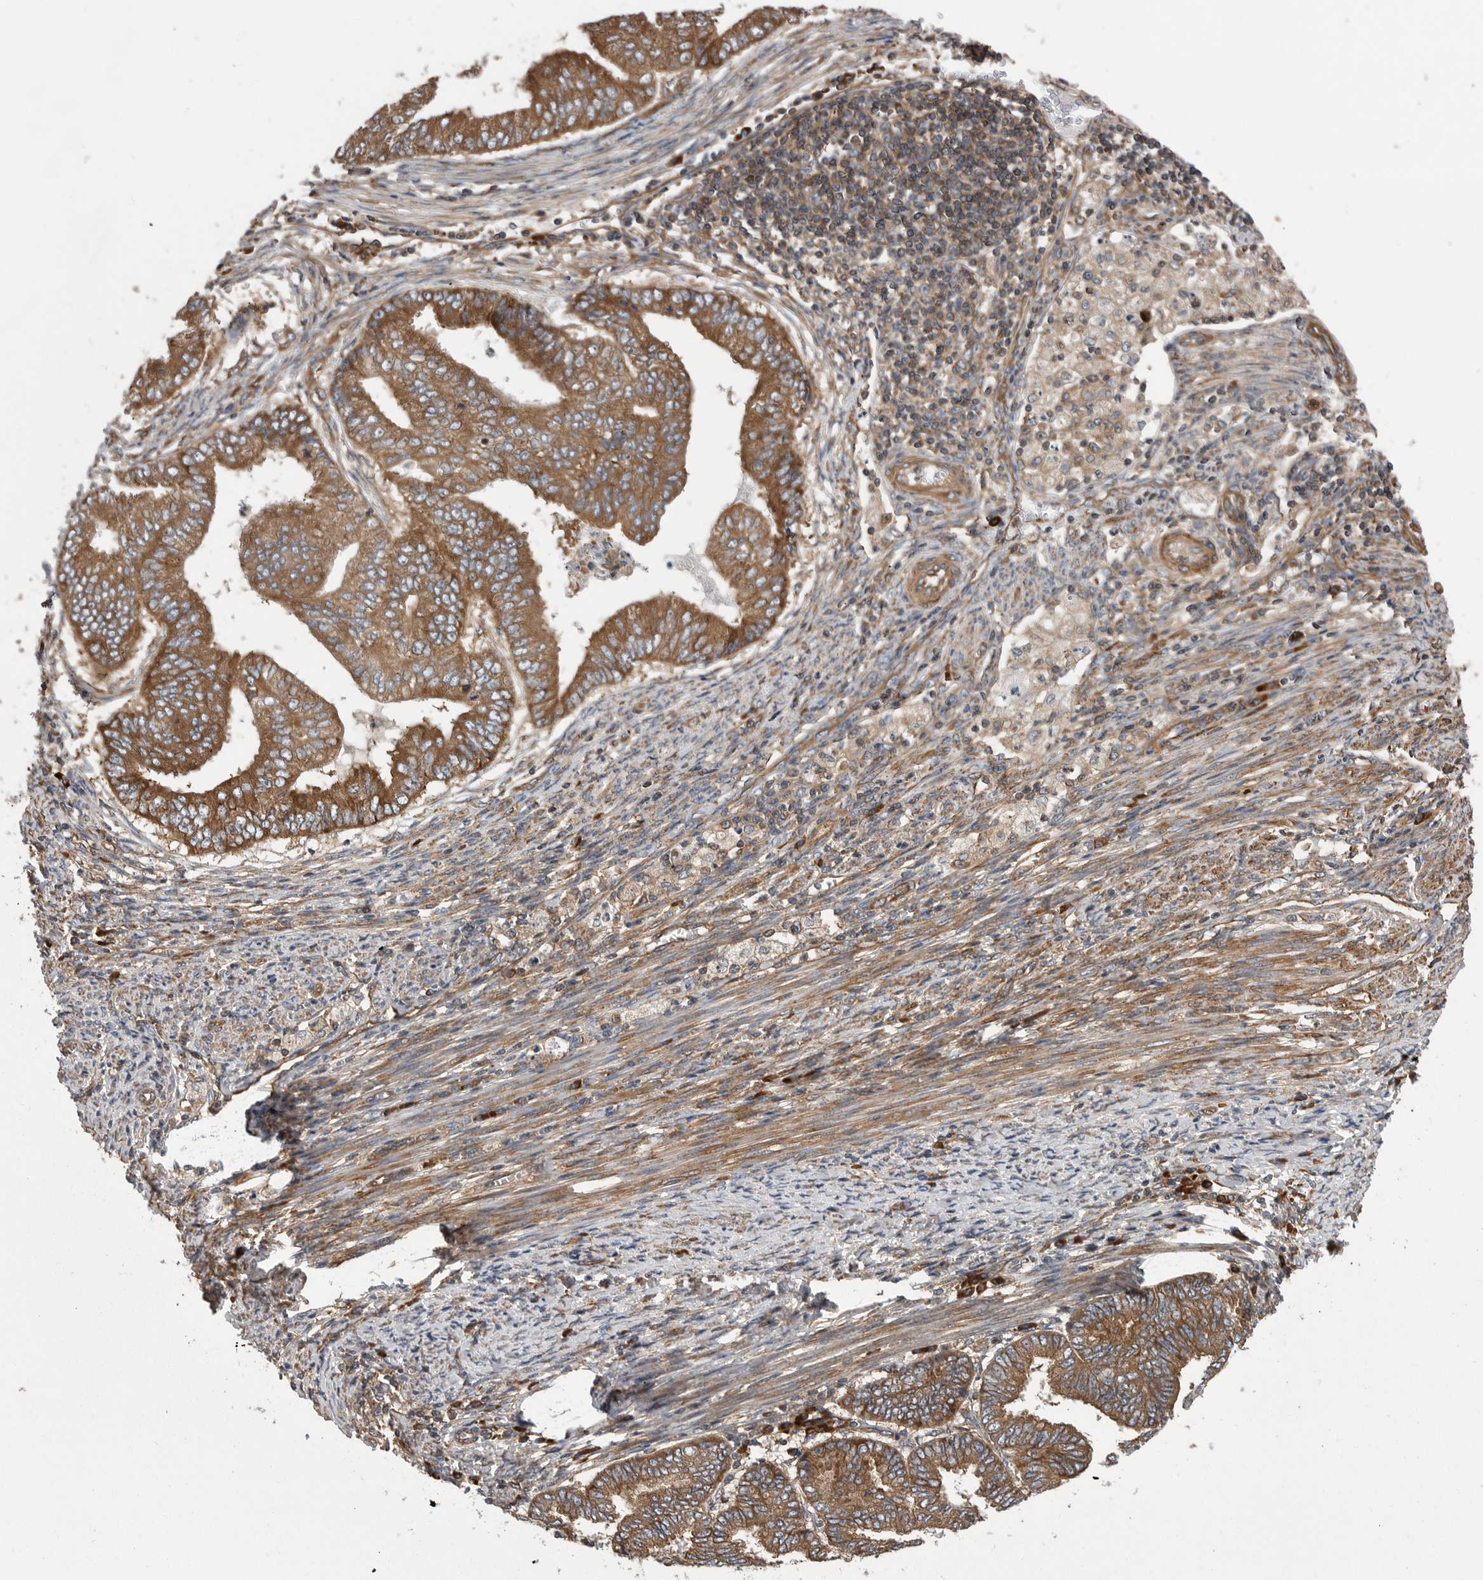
{"staining": {"intensity": "moderate", "quantity": ">75%", "location": "cytoplasmic/membranous"}, "tissue": "endometrial cancer", "cell_type": "Tumor cells", "image_type": "cancer", "snomed": [{"axis": "morphology", "description": "Polyp, NOS"}, {"axis": "morphology", "description": "Adenocarcinoma, NOS"}, {"axis": "morphology", "description": "Adenoma, NOS"}, {"axis": "topography", "description": "Endometrium"}], "caption": "Endometrial cancer was stained to show a protein in brown. There is medium levels of moderate cytoplasmic/membranous positivity in approximately >75% of tumor cells.", "gene": "OXR1", "patient": {"sex": "female", "age": 79}}